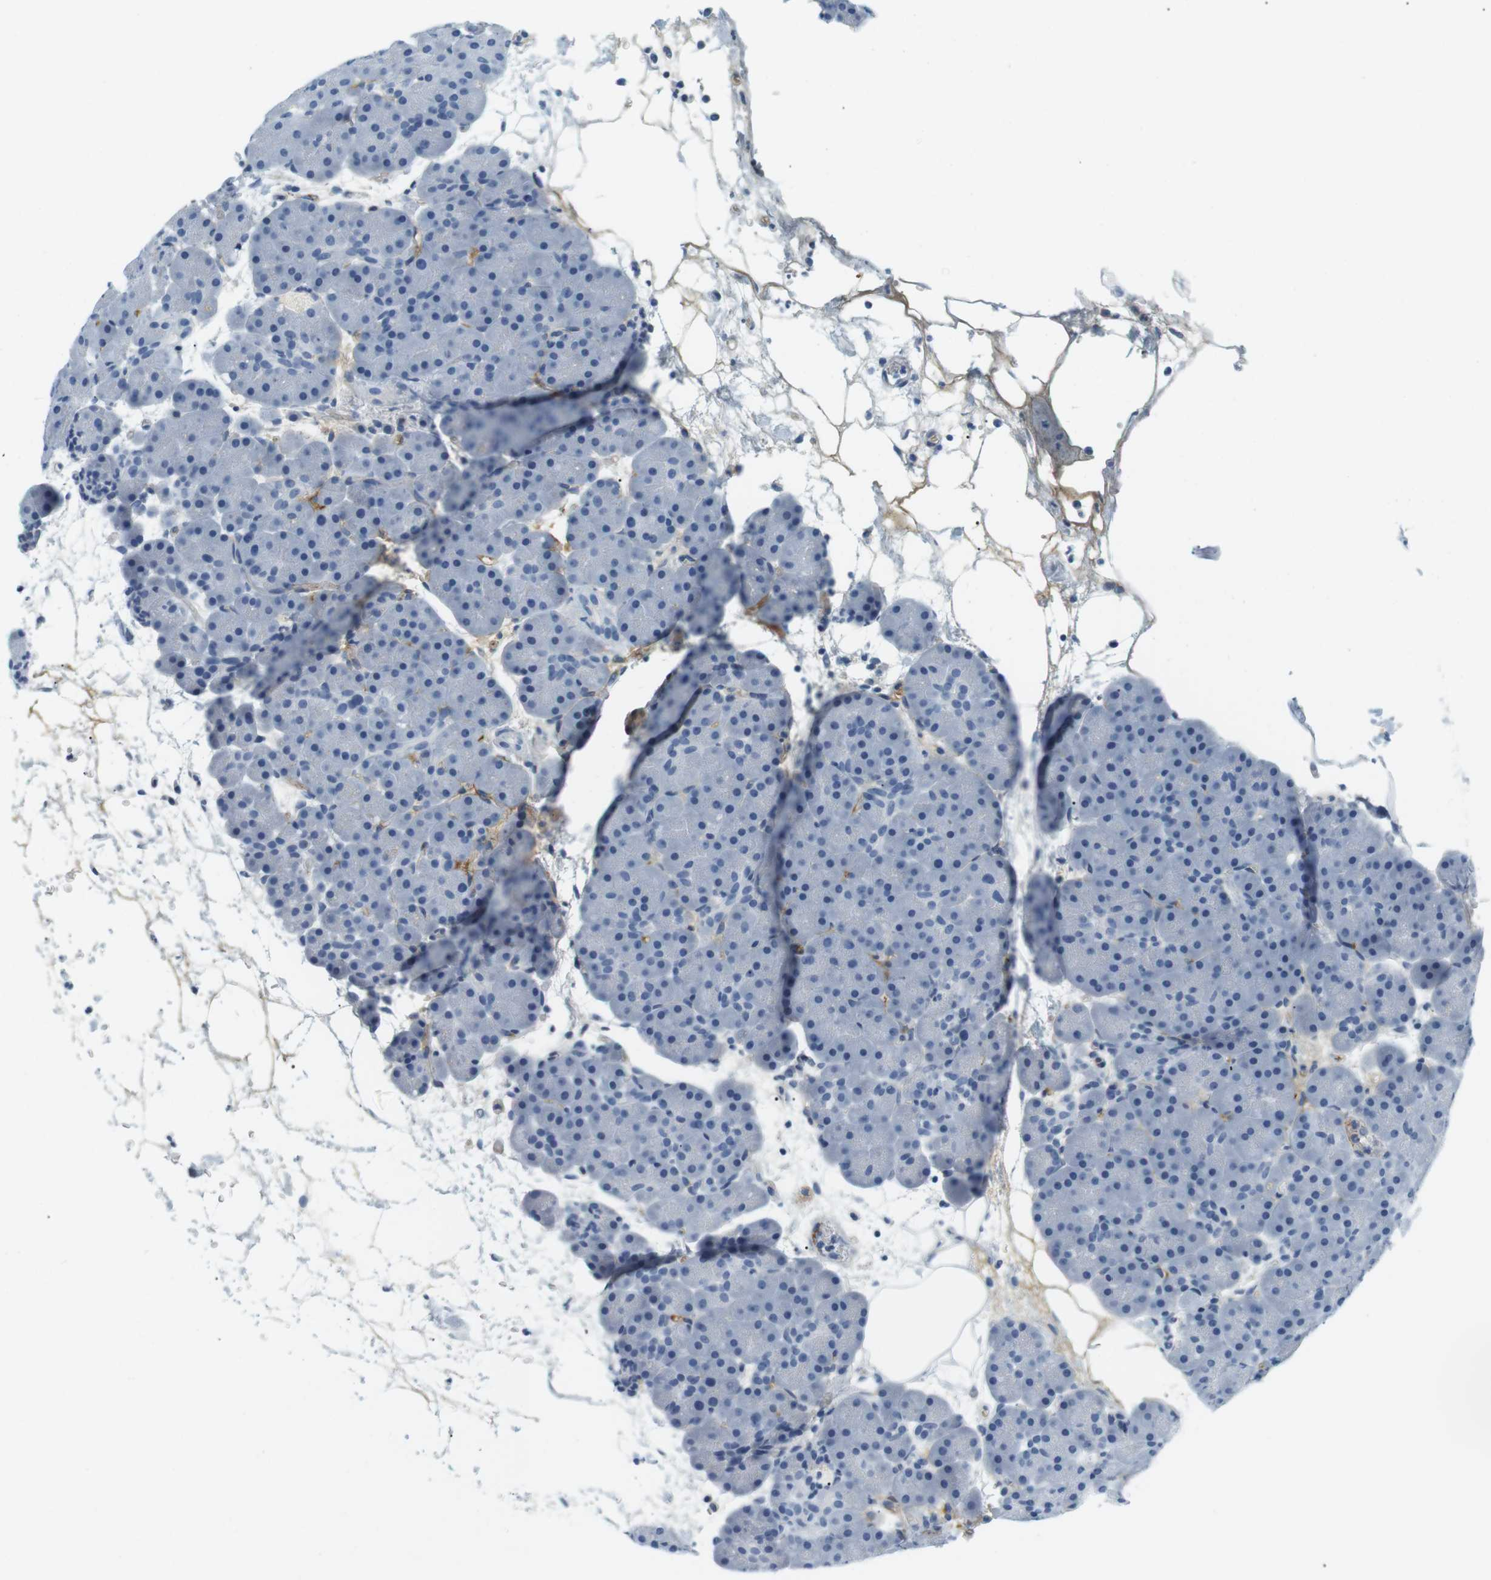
{"staining": {"intensity": "negative", "quantity": "none", "location": "none"}, "tissue": "pancreas", "cell_type": "Exocrine glandular cells", "image_type": "normal", "snomed": [{"axis": "morphology", "description": "Normal tissue, NOS"}, {"axis": "topography", "description": "Pancreas"}], "caption": "A histopathology image of pancreas stained for a protein shows no brown staining in exocrine glandular cells. (DAB (3,3'-diaminobenzidine) IHC visualized using brightfield microscopy, high magnification).", "gene": "APOB", "patient": {"sex": "male", "age": 66}}